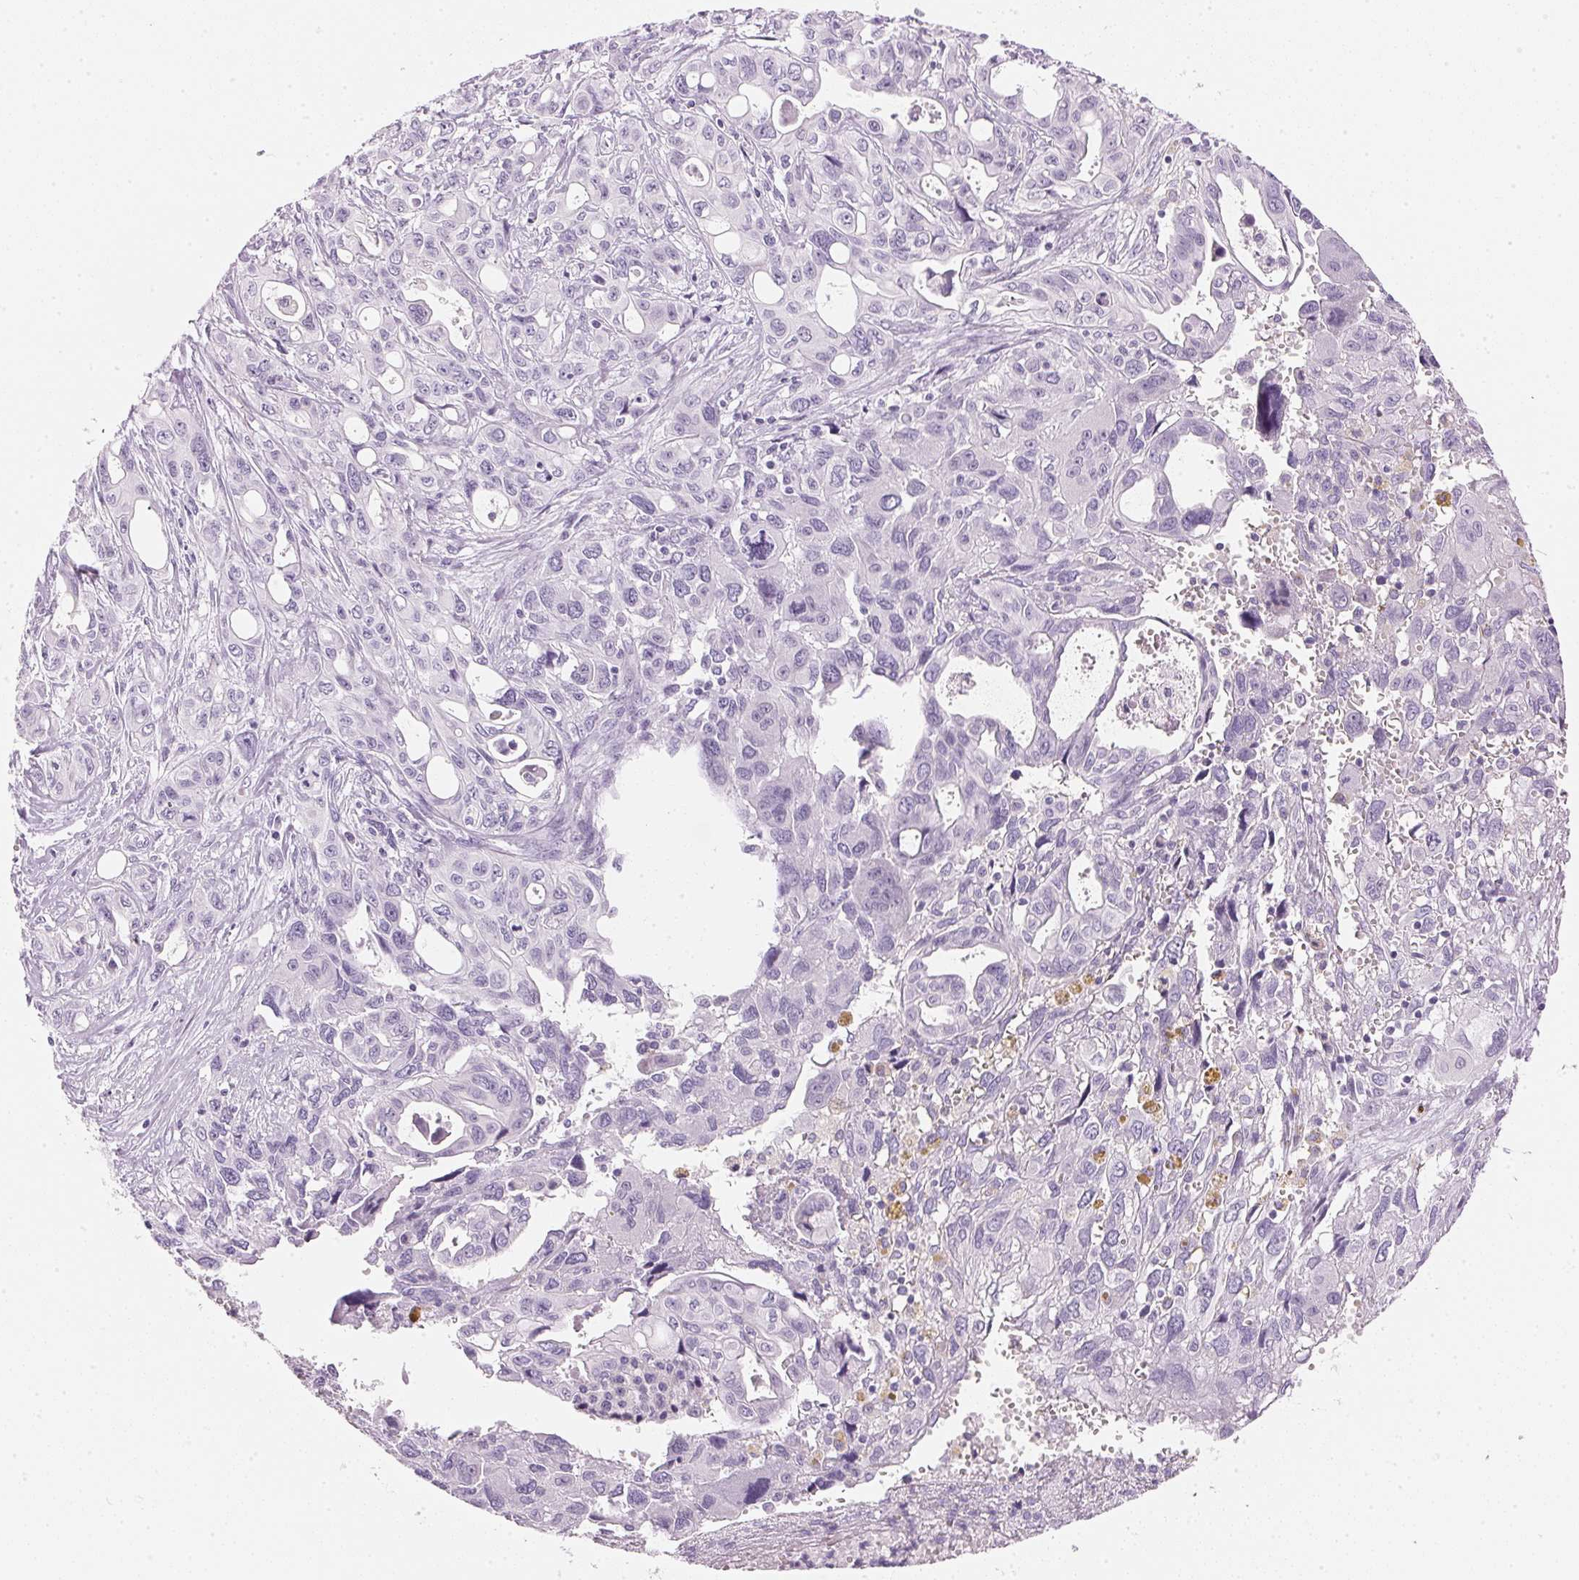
{"staining": {"intensity": "negative", "quantity": "none", "location": "none"}, "tissue": "pancreatic cancer", "cell_type": "Tumor cells", "image_type": "cancer", "snomed": [{"axis": "morphology", "description": "Adenocarcinoma, NOS"}, {"axis": "topography", "description": "Pancreas"}], "caption": "Immunohistochemistry image of neoplastic tissue: pancreatic cancer stained with DAB demonstrates no significant protein expression in tumor cells.", "gene": "IGFBP1", "patient": {"sex": "female", "age": 47}}